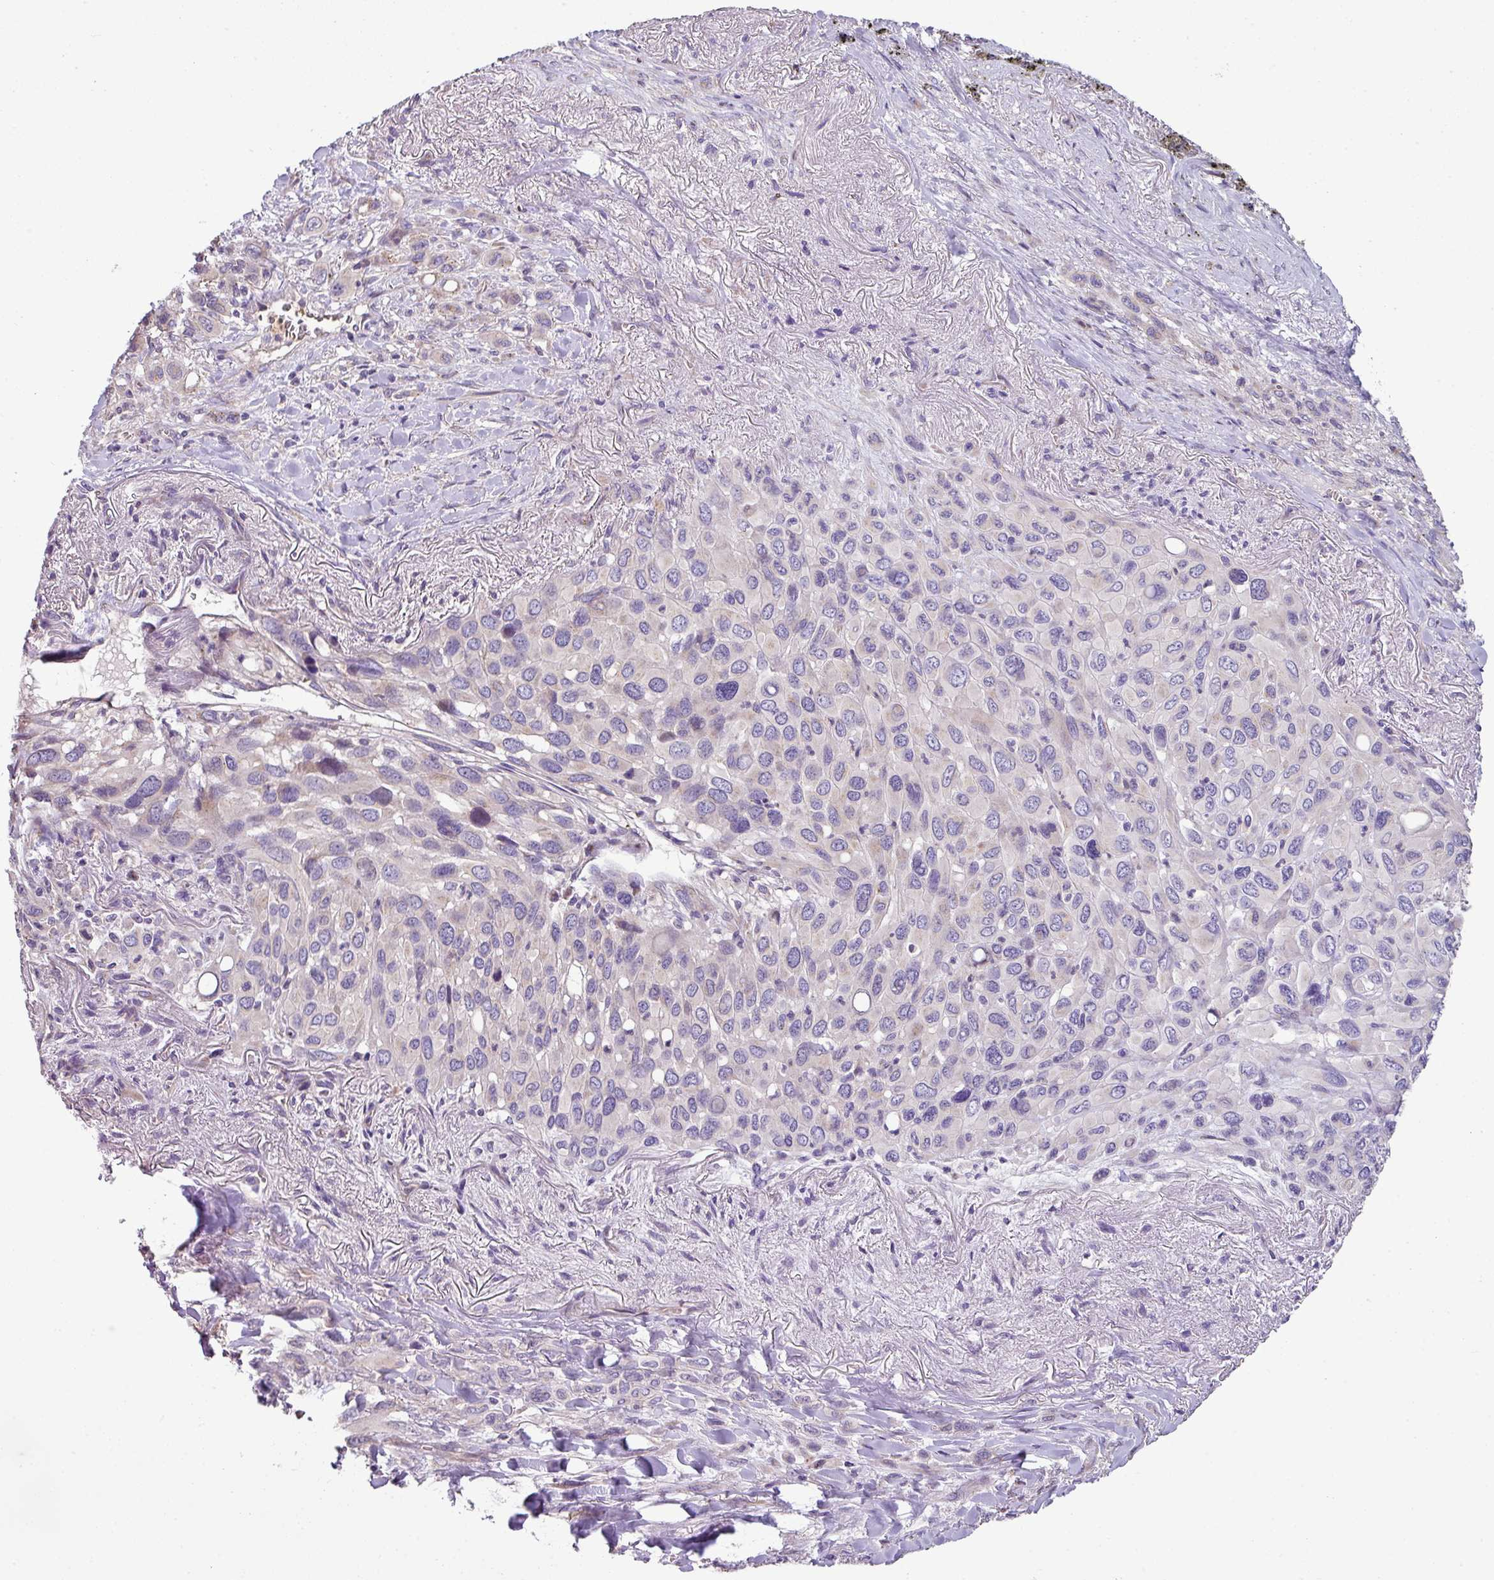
{"staining": {"intensity": "negative", "quantity": "none", "location": "none"}, "tissue": "melanoma", "cell_type": "Tumor cells", "image_type": "cancer", "snomed": [{"axis": "morphology", "description": "Malignant melanoma, Metastatic site"}, {"axis": "topography", "description": "Lung"}], "caption": "DAB (3,3'-diaminobenzidine) immunohistochemical staining of human melanoma exhibits no significant staining in tumor cells.", "gene": "LRRC9", "patient": {"sex": "male", "age": 48}}